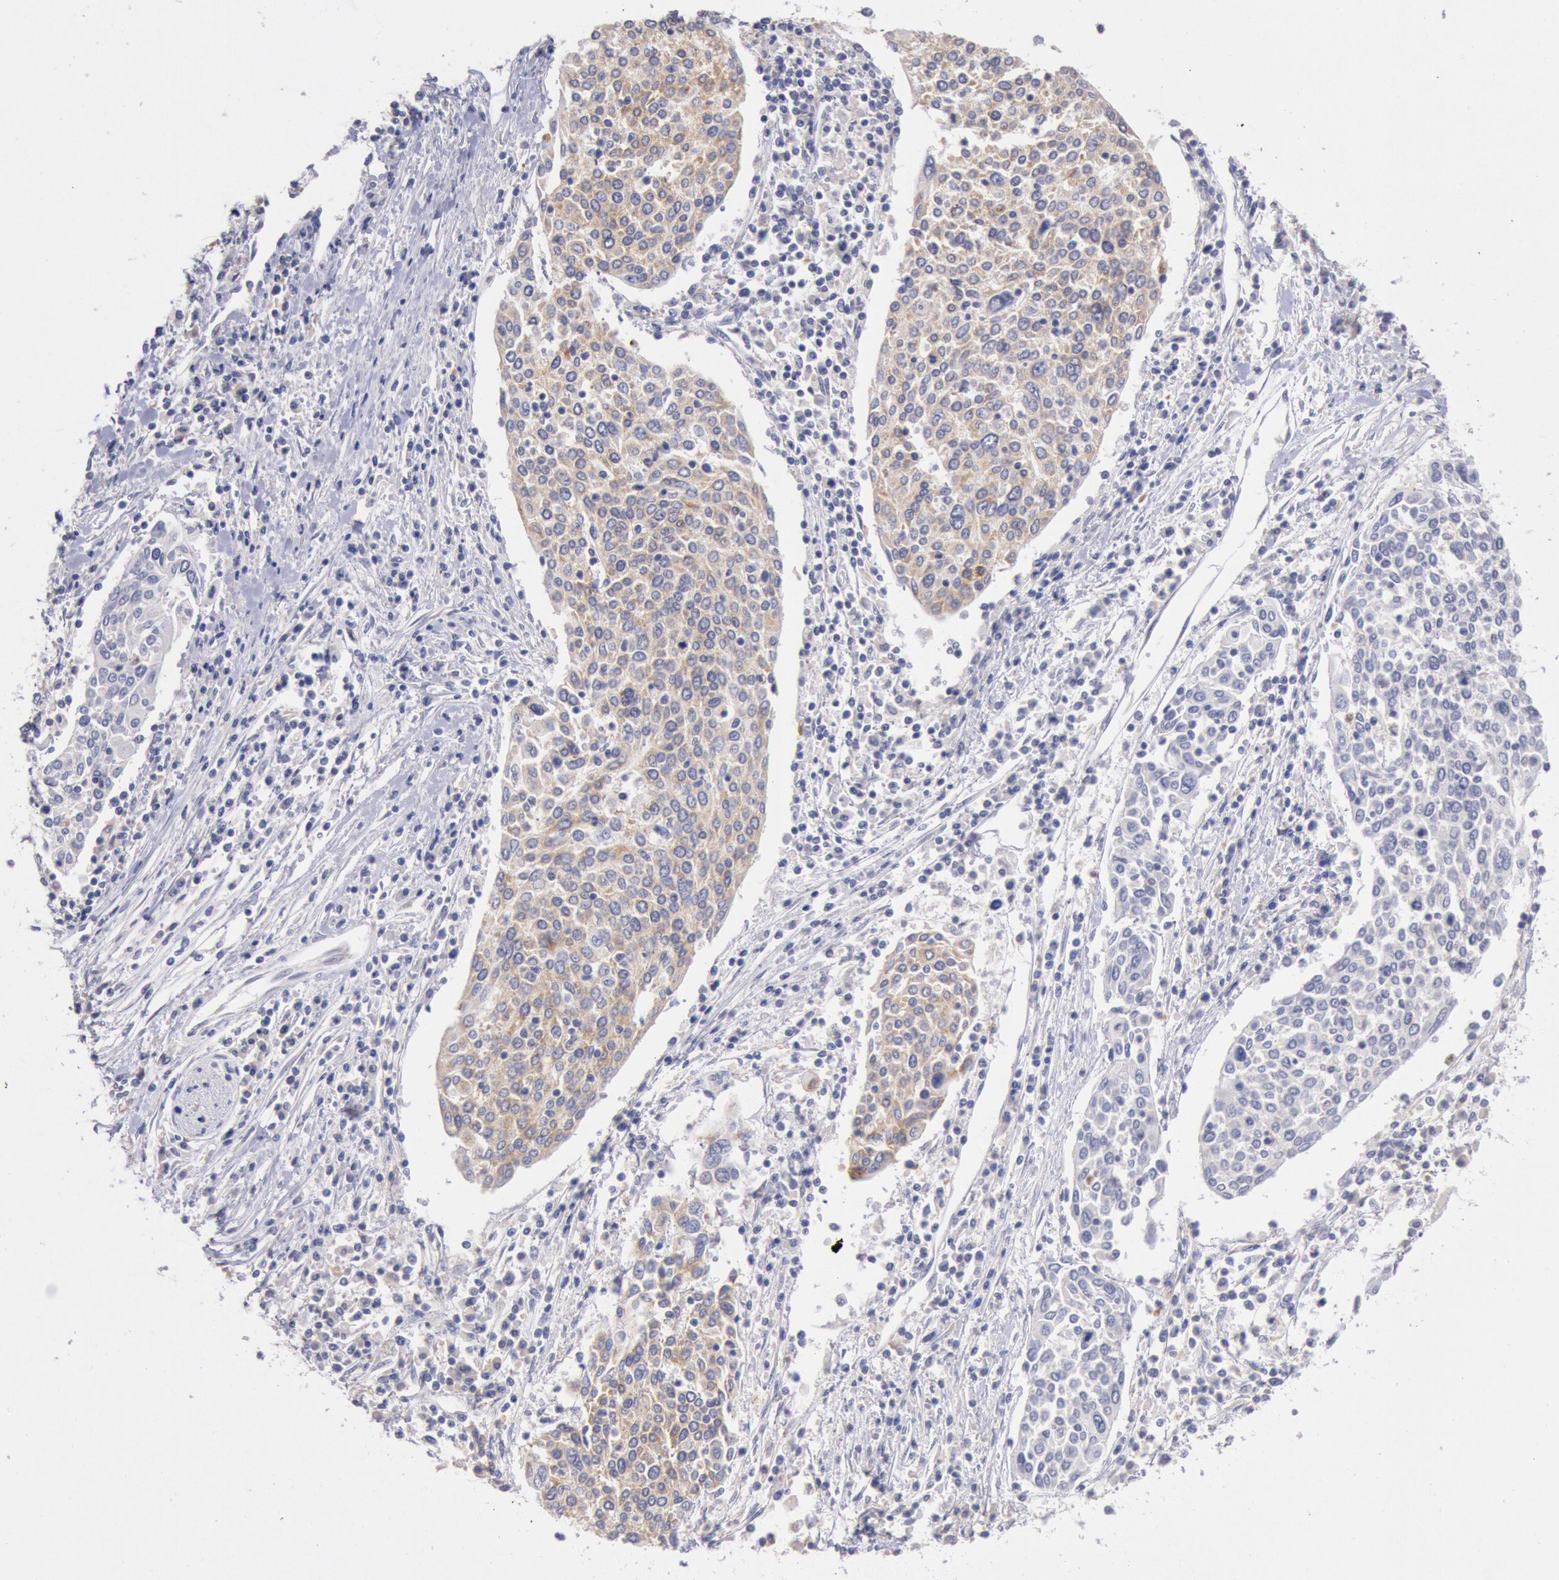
{"staining": {"intensity": "weak", "quantity": "25%-75%", "location": "cytoplasmic/membranous"}, "tissue": "cervical cancer", "cell_type": "Tumor cells", "image_type": "cancer", "snomed": [{"axis": "morphology", "description": "Squamous cell carcinoma, NOS"}, {"axis": "topography", "description": "Cervix"}], "caption": "IHC micrograph of neoplastic tissue: human cervical cancer (squamous cell carcinoma) stained using immunohistochemistry demonstrates low levels of weak protein expression localized specifically in the cytoplasmic/membranous of tumor cells, appearing as a cytoplasmic/membranous brown color.", "gene": "GAL3ST1", "patient": {"sex": "female", "age": 40}}